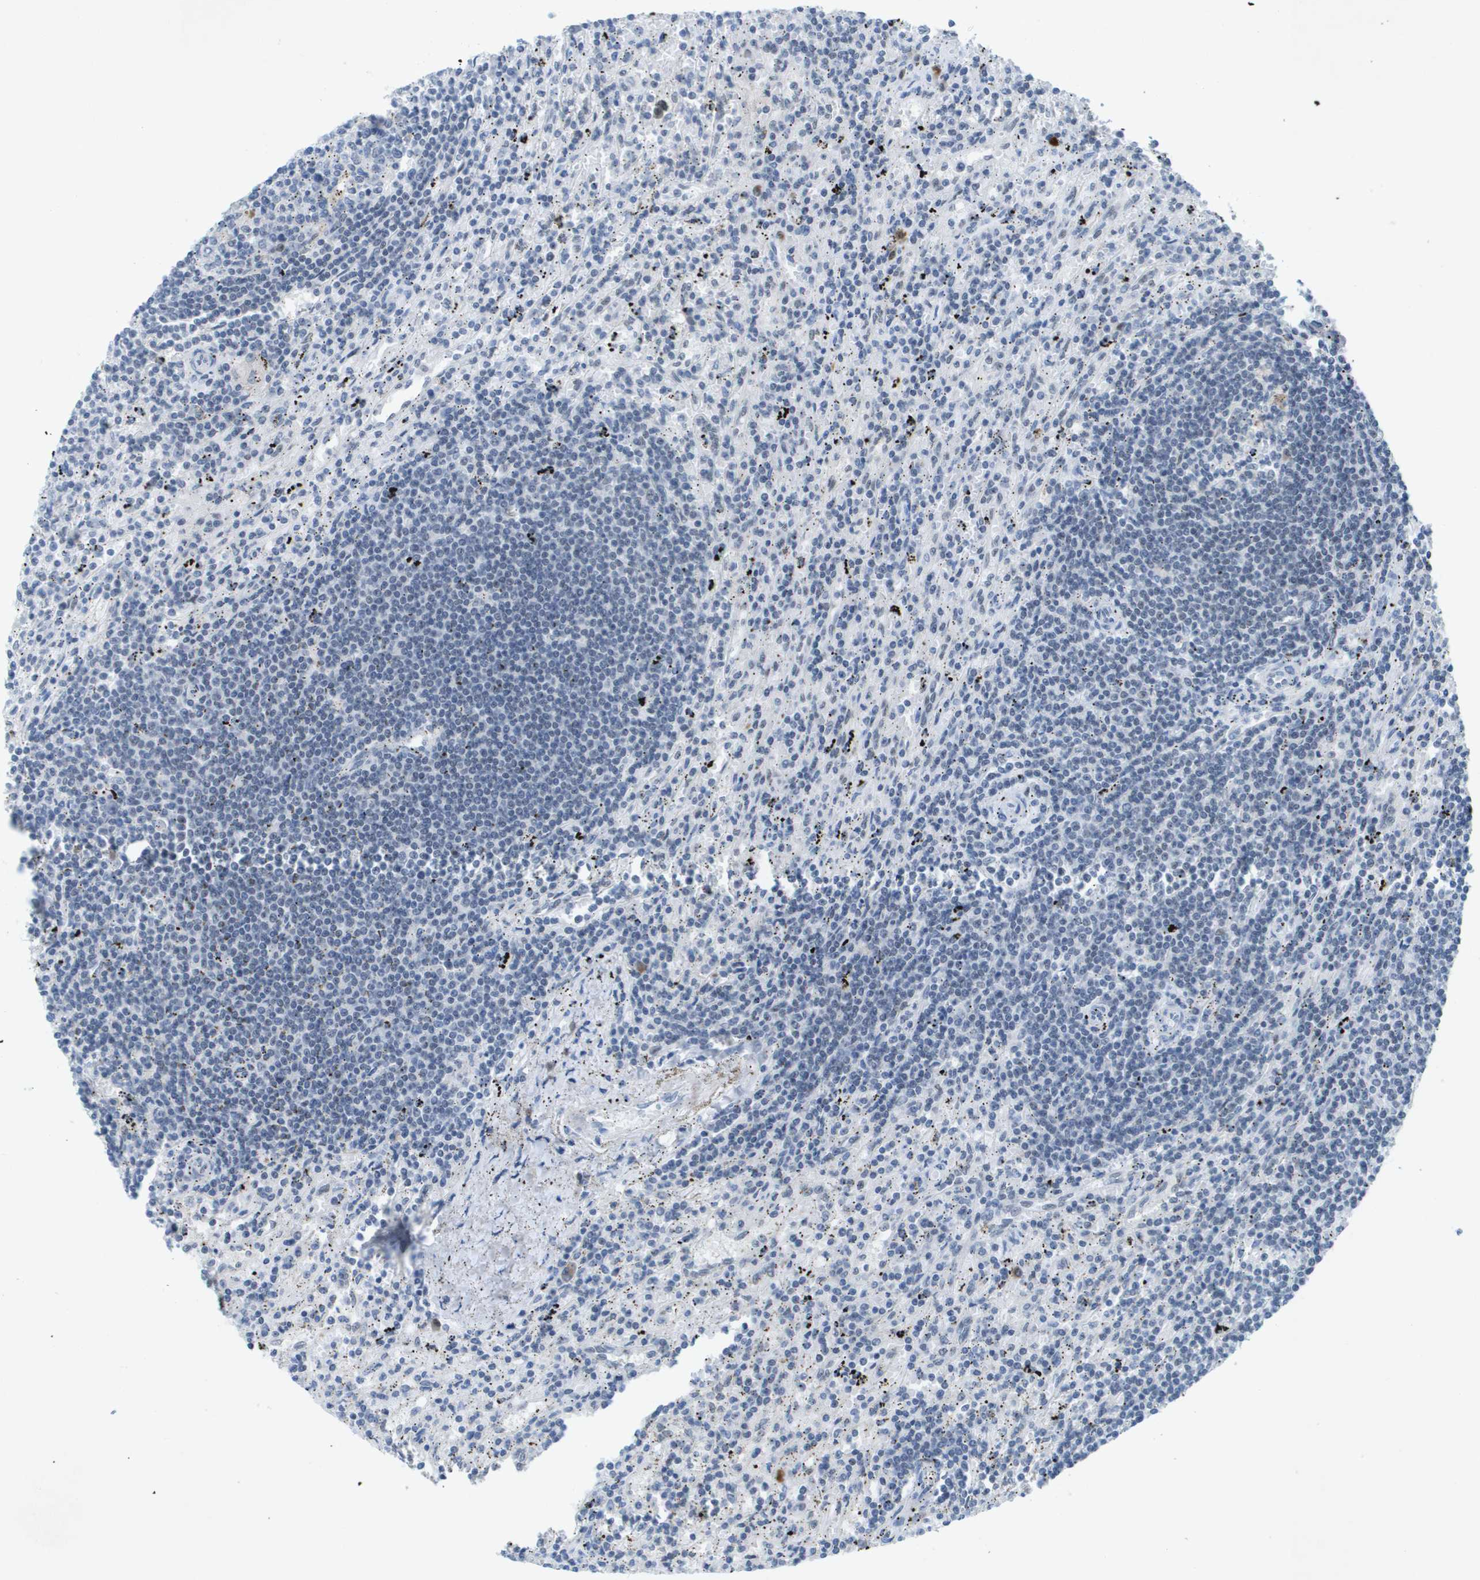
{"staining": {"intensity": "negative", "quantity": "none", "location": "none"}, "tissue": "lymphoma", "cell_type": "Tumor cells", "image_type": "cancer", "snomed": [{"axis": "morphology", "description": "Malignant lymphoma, non-Hodgkin's type, Low grade"}, {"axis": "topography", "description": "Spleen"}], "caption": "DAB (3,3'-diaminobenzidine) immunohistochemical staining of human malignant lymphoma, non-Hodgkin's type (low-grade) demonstrates no significant positivity in tumor cells.", "gene": "TP53RK", "patient": {"sex": "male", "age": 76}}